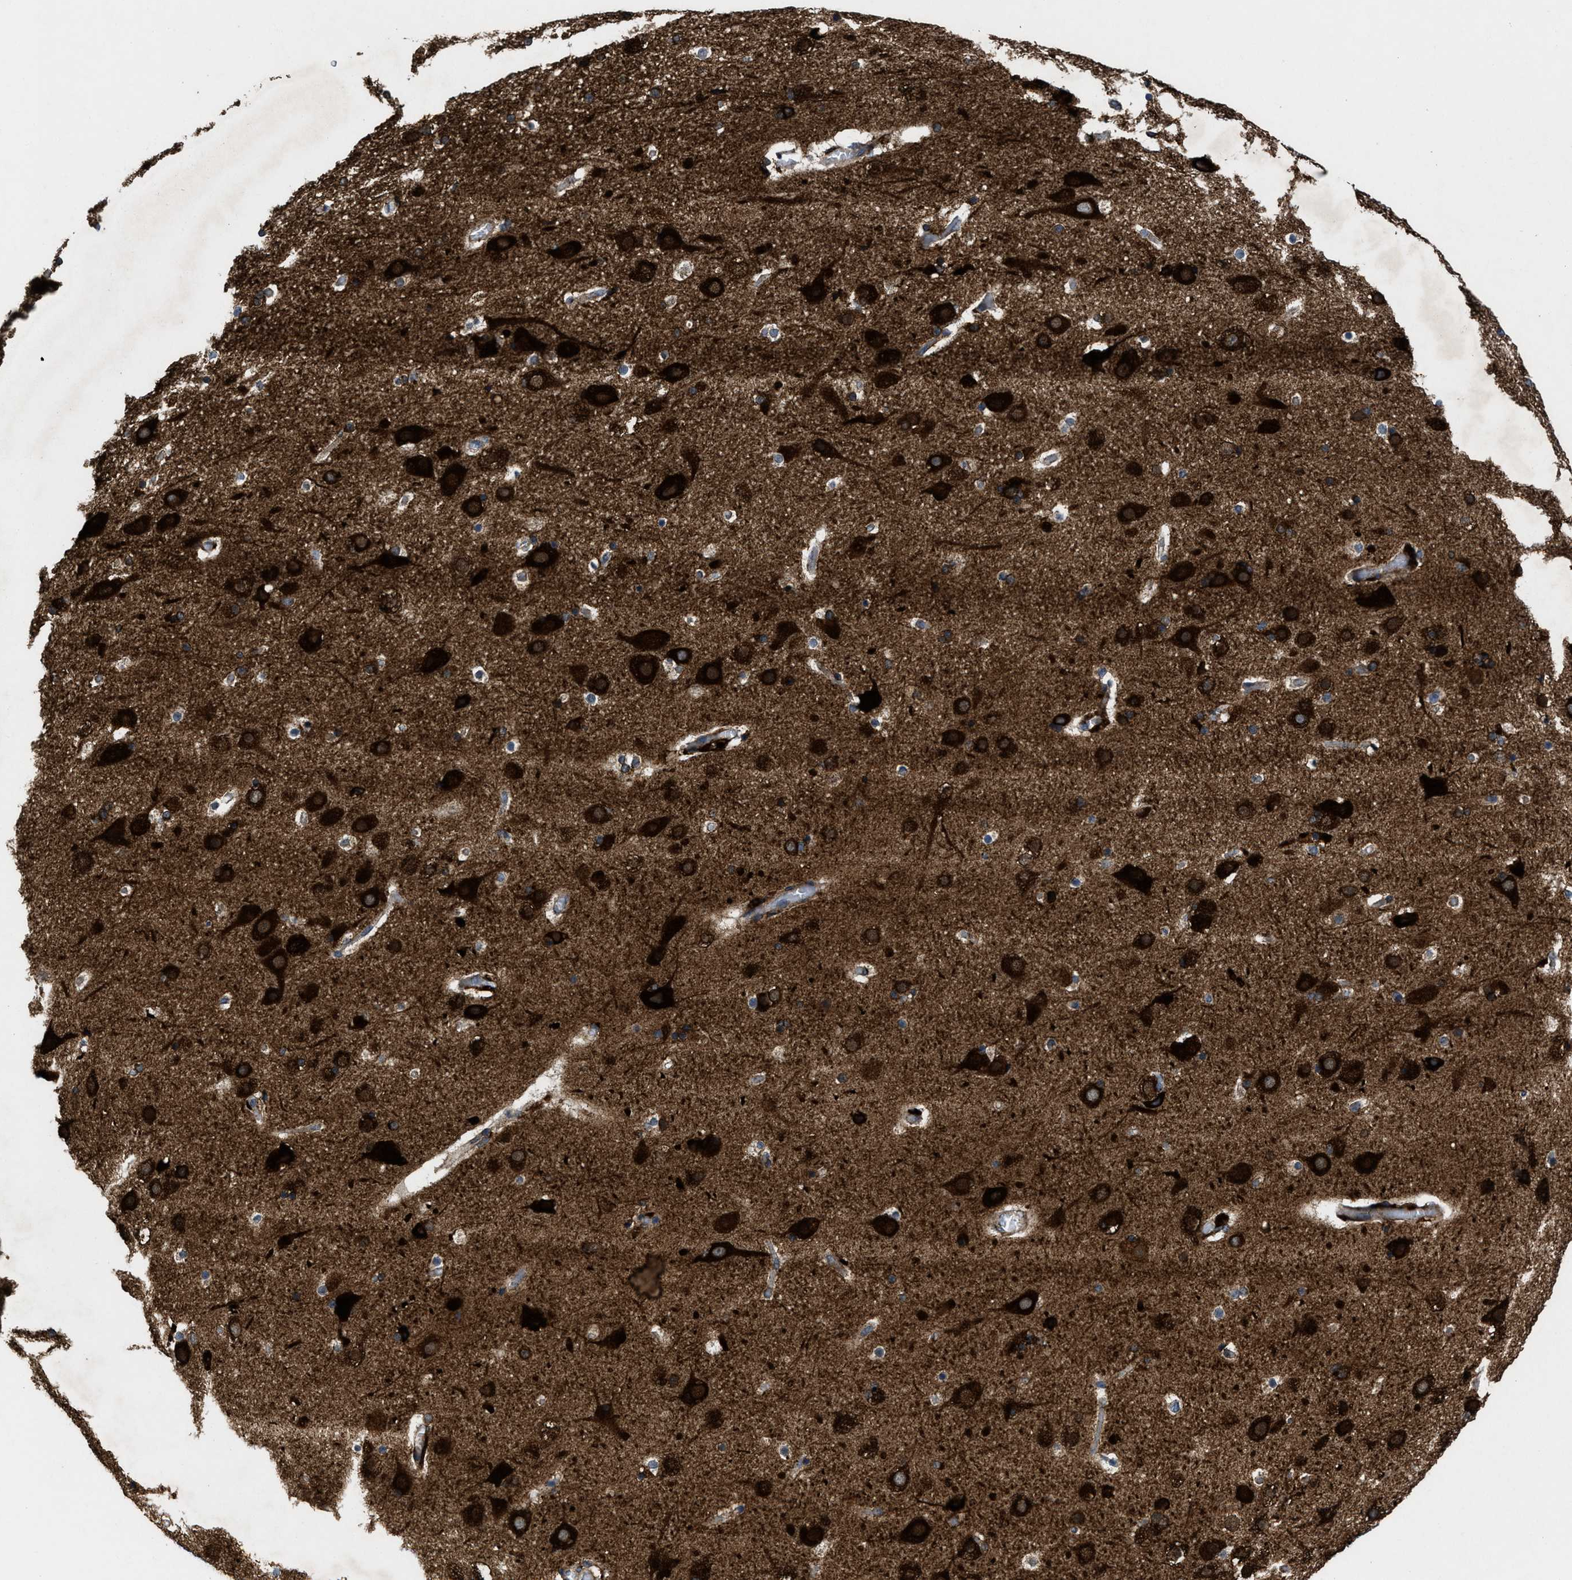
{"staining": {"intensity": "negative", "quantity": "none", "location": "none"}, "tissue": "cerebral cortex", "cell_type": "Endothelial cells", "image_type": "normal", "snomed": [{"axis": "morphology", "description": "Normal tissue, NOS"}, {"axis": "topography", "description": "Cerebral cortex"}], "caption": "An IHC image of unremarkable cerebral cortex is shown. There is no staining in endothelial cells of cerebral cortex. (DAB (3,3'-diaminobenzidine) IHC, high magnification).", "gene": "PDP1", "patient": {"sex": "male", "age": 57}}